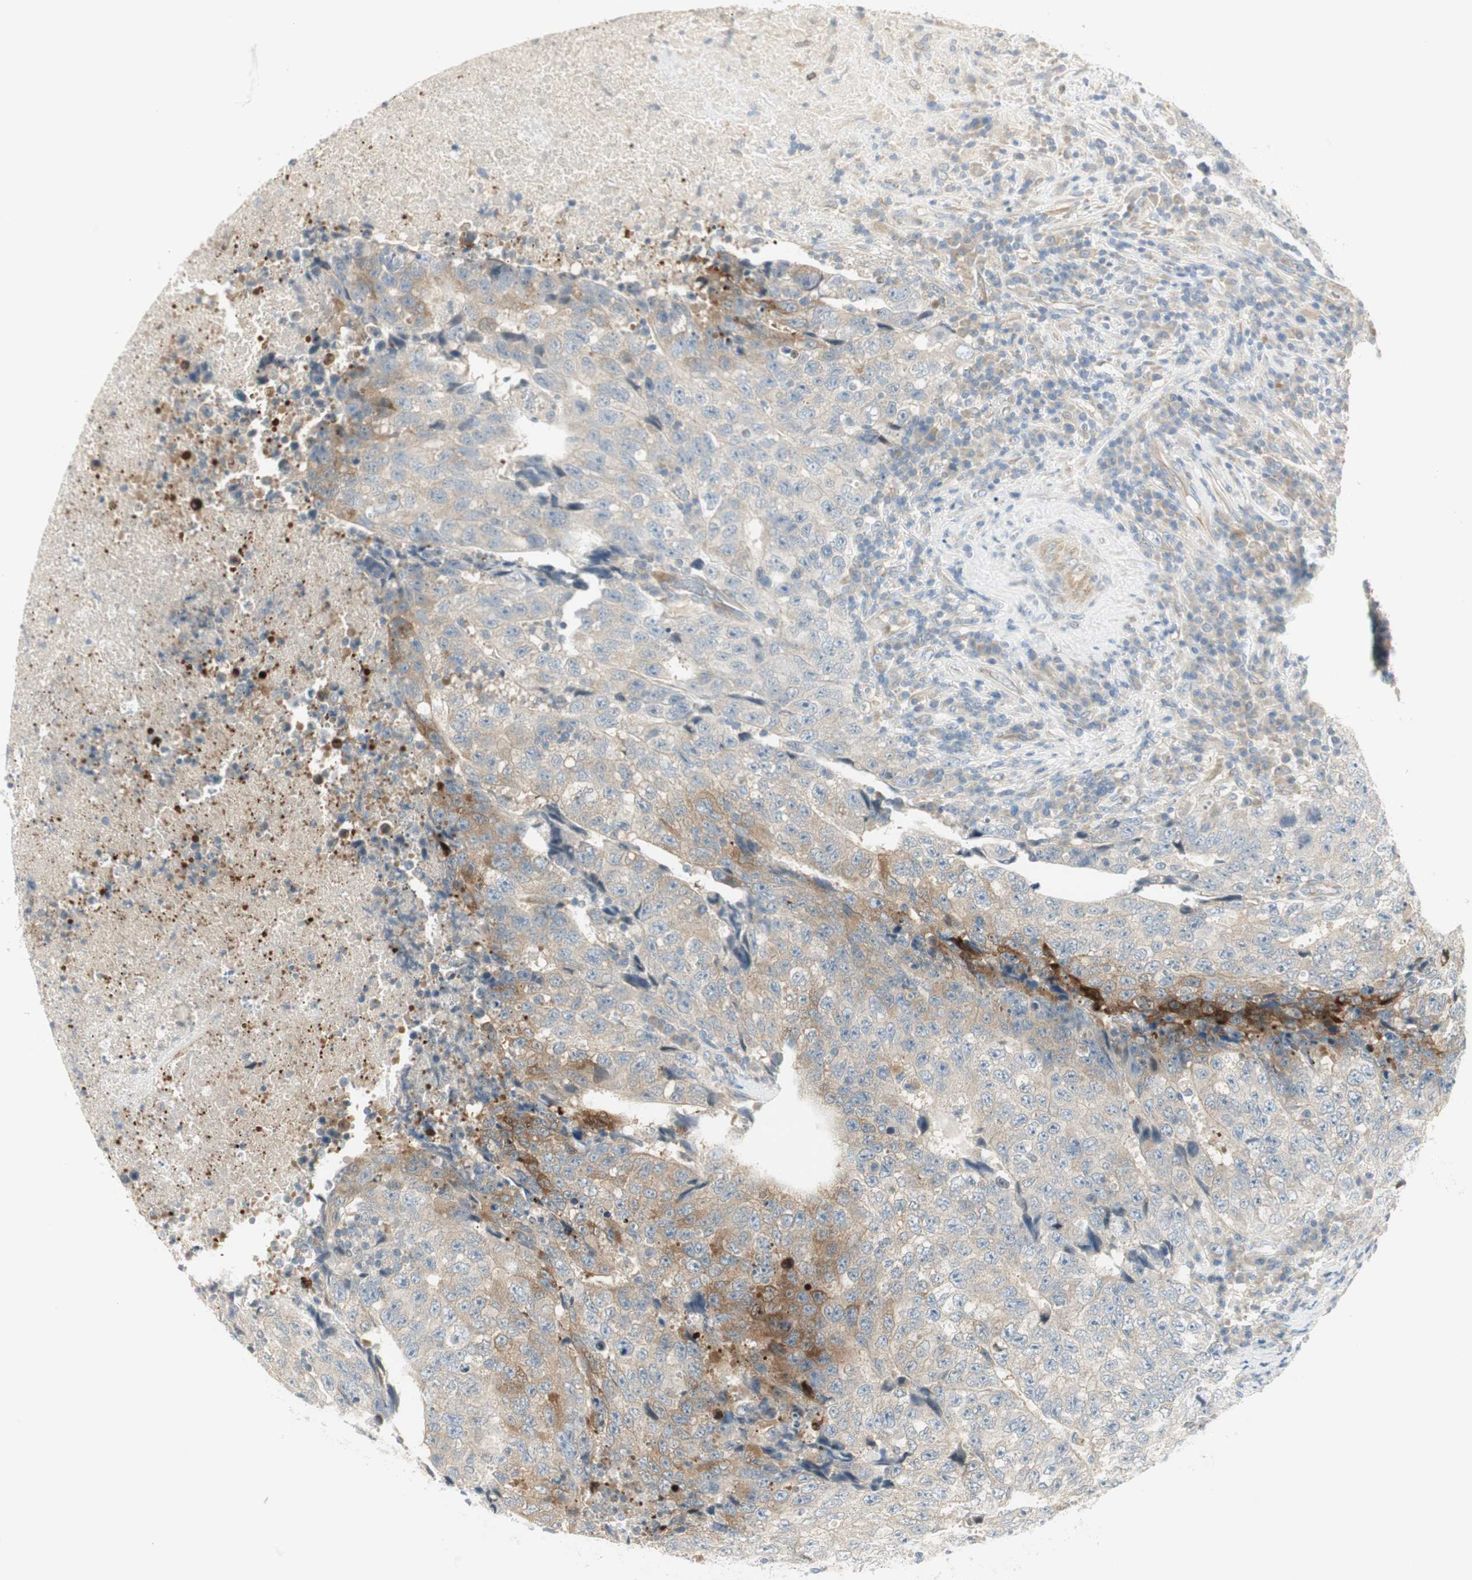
{"staining": {"intensity": "negative", "quantity": "none", "location": "none"}, "tissue": "testis cancer", "cell_type": "Tumor cells", "image_type": "cancer", "snomed": [{"axis": "morphology", "description": "Necrosis, NOS"}, {"axis": "morphology", "description": "Carcinoma, Embryonal, NOS"}, {"axis": "topography", "description": "Testis"}], "caption": "Histopathology image shows no protein staining in tumor cells of embryonal carcinoma (testis) tissue.", "gene": "STON1-GTF2A1L", "patient": {"sex": "male", "age": 19}}